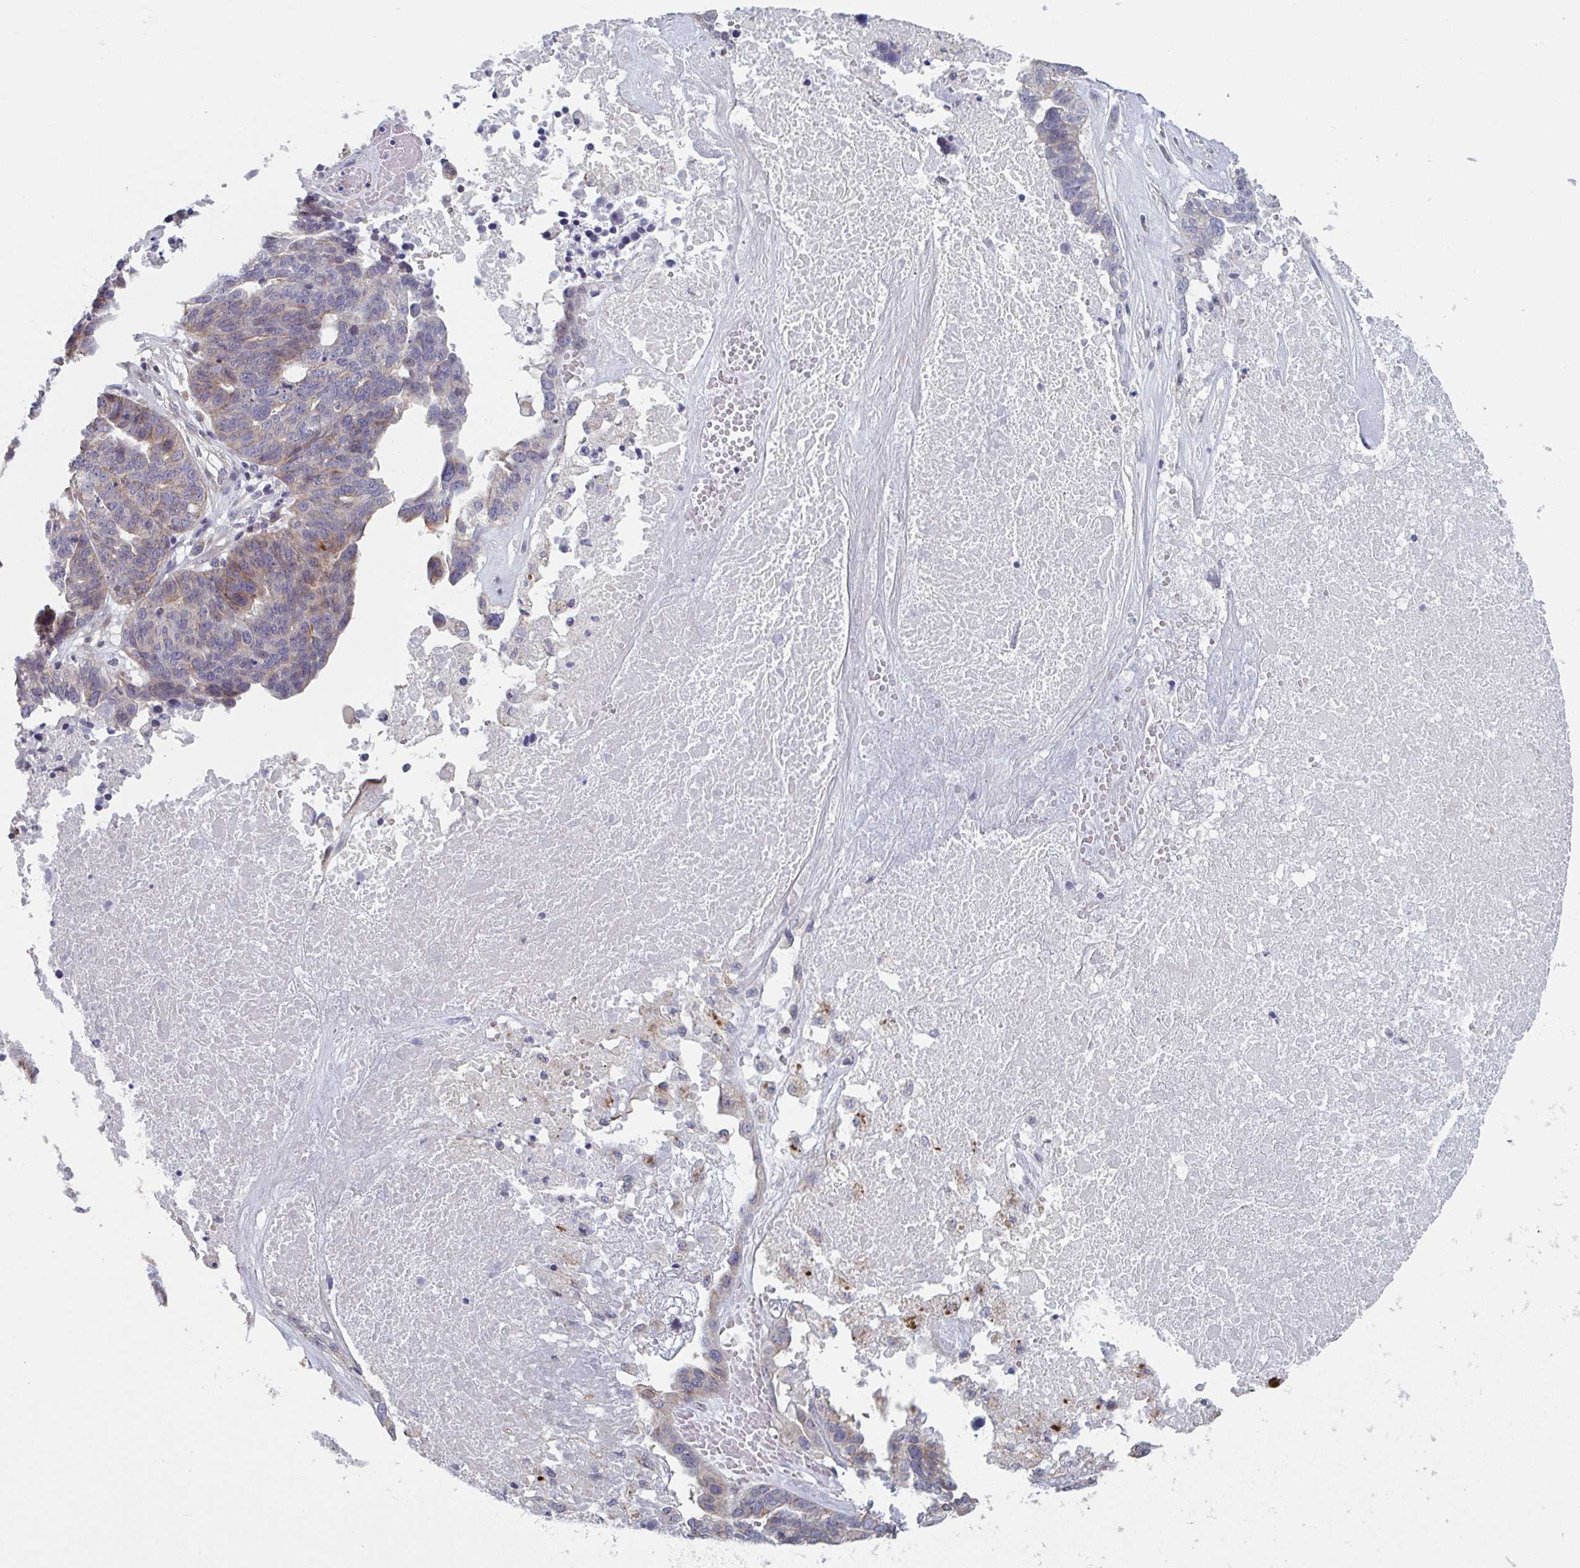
{"staining": {"intensity": "weak", "quantity": "<25%", "location": "cytoplasmic/membranous"}, "tissue": "ovarian cancer", "cell_type": "Tumor cells", "image_type": "cancer", "snomed": [{"axis": "morphology", "description": "Cystadenocarcinoma, serous, NOS"}, {"axis": "topography", "description": "Ovary"}], "caption": "Human ovarian serous cystadenocarcinoma stained for a protein using immunohistochemistry (IHC) demonstrates no staining in tumor cells.", "gene": "TNFSF10", "patient": {"sex": "female", "age": 59}}